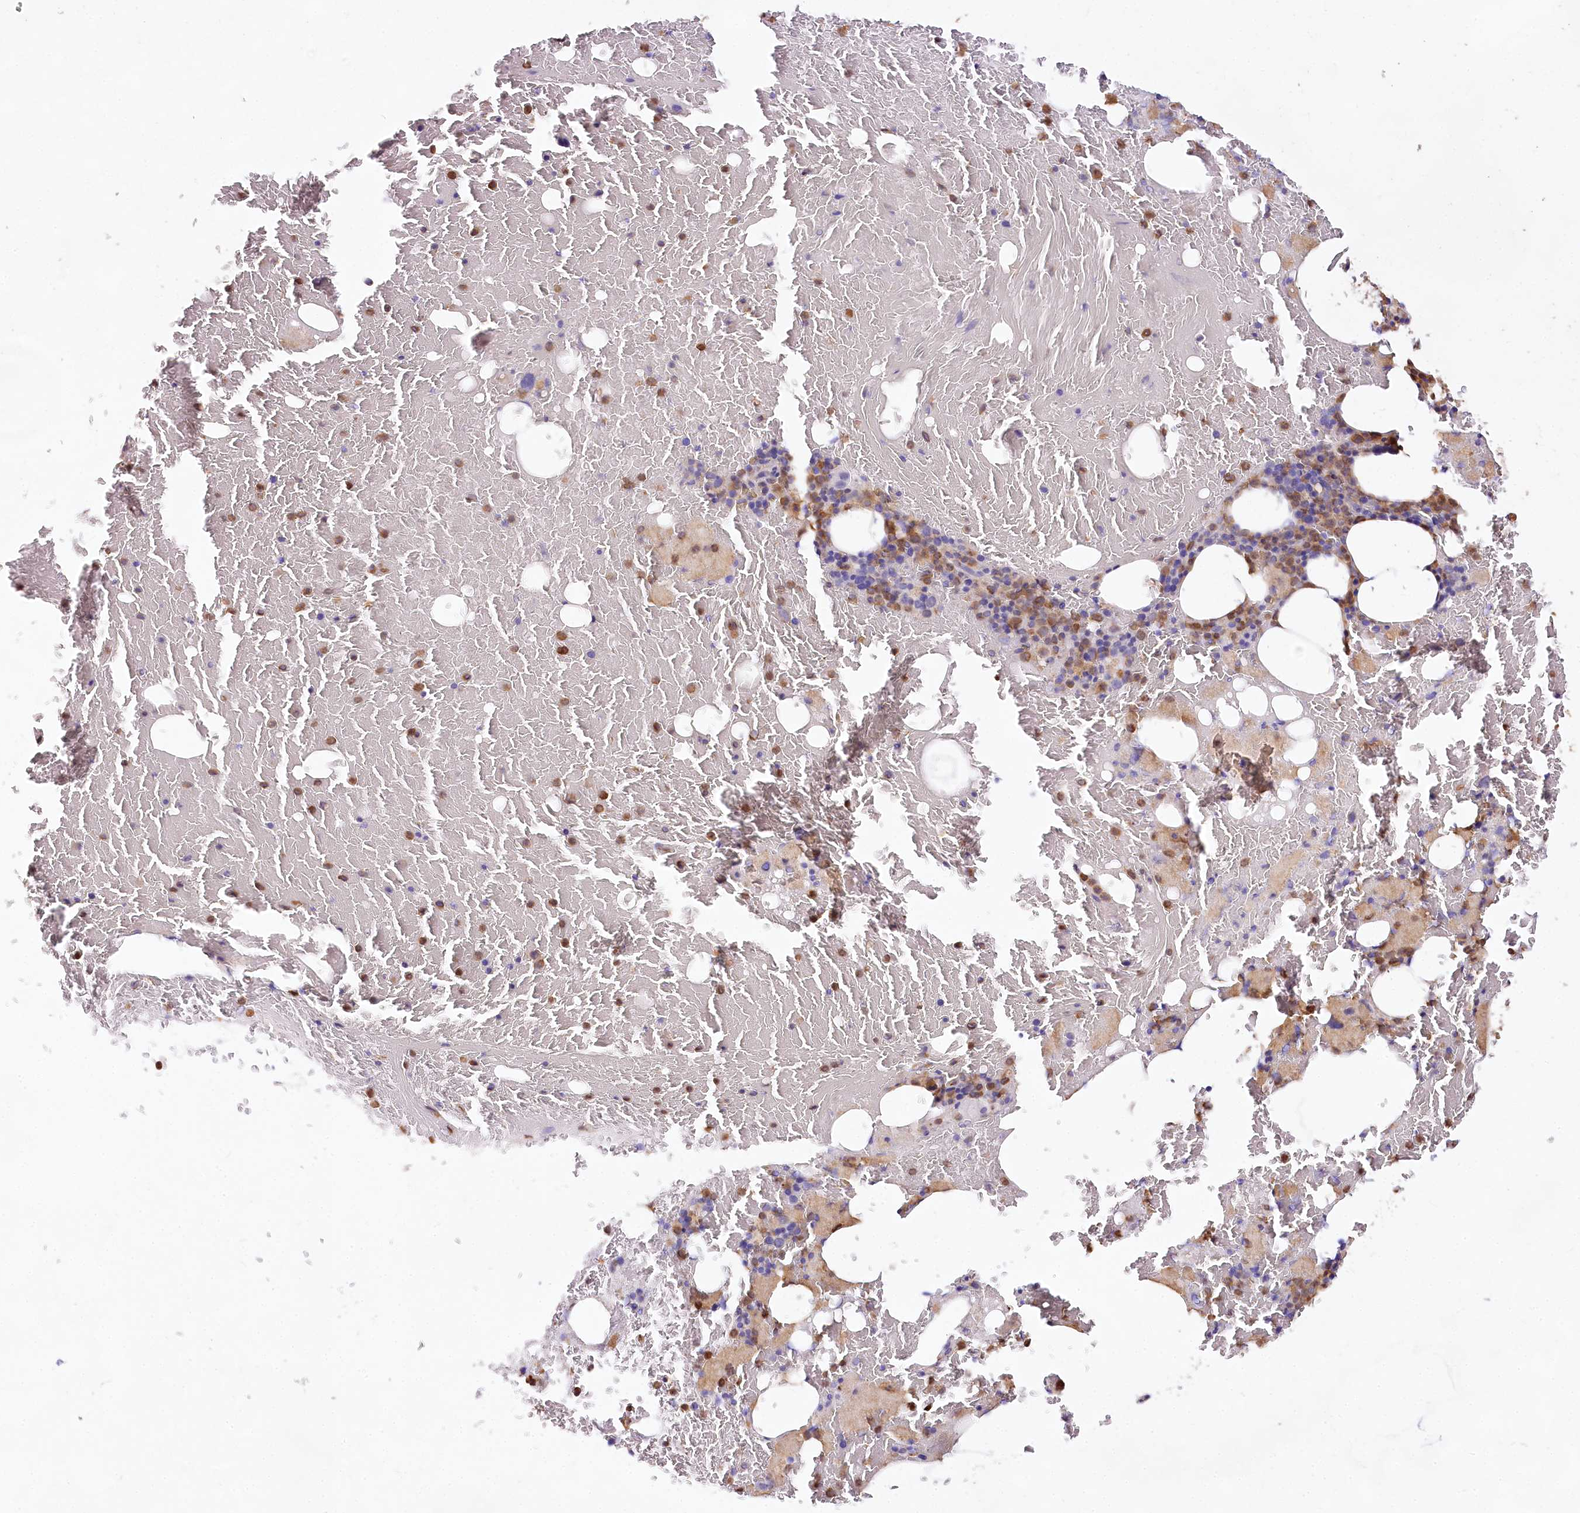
{"staining": {"intensity": "moderate", "quantity": "25%-75%", "location": "cytoplasmic/membranous"}, "tissue": "bone marrow", "cell_type": "Hematopoietic cells", "image_type": "normal", "snomed": [{"axis": "morphology", "description": "Normal tissue, NOS"}, {"axis": "topography", "description": "Bone marrow"}], "caption": "Hematopoietic cells display medium levels of moderate cytoplasmic/membranous staining in approximately 25%-75% of cells in unremarkable bone marrow.", "gene": "TASOR2", "patient": {"sex": "male", "age": 79}}